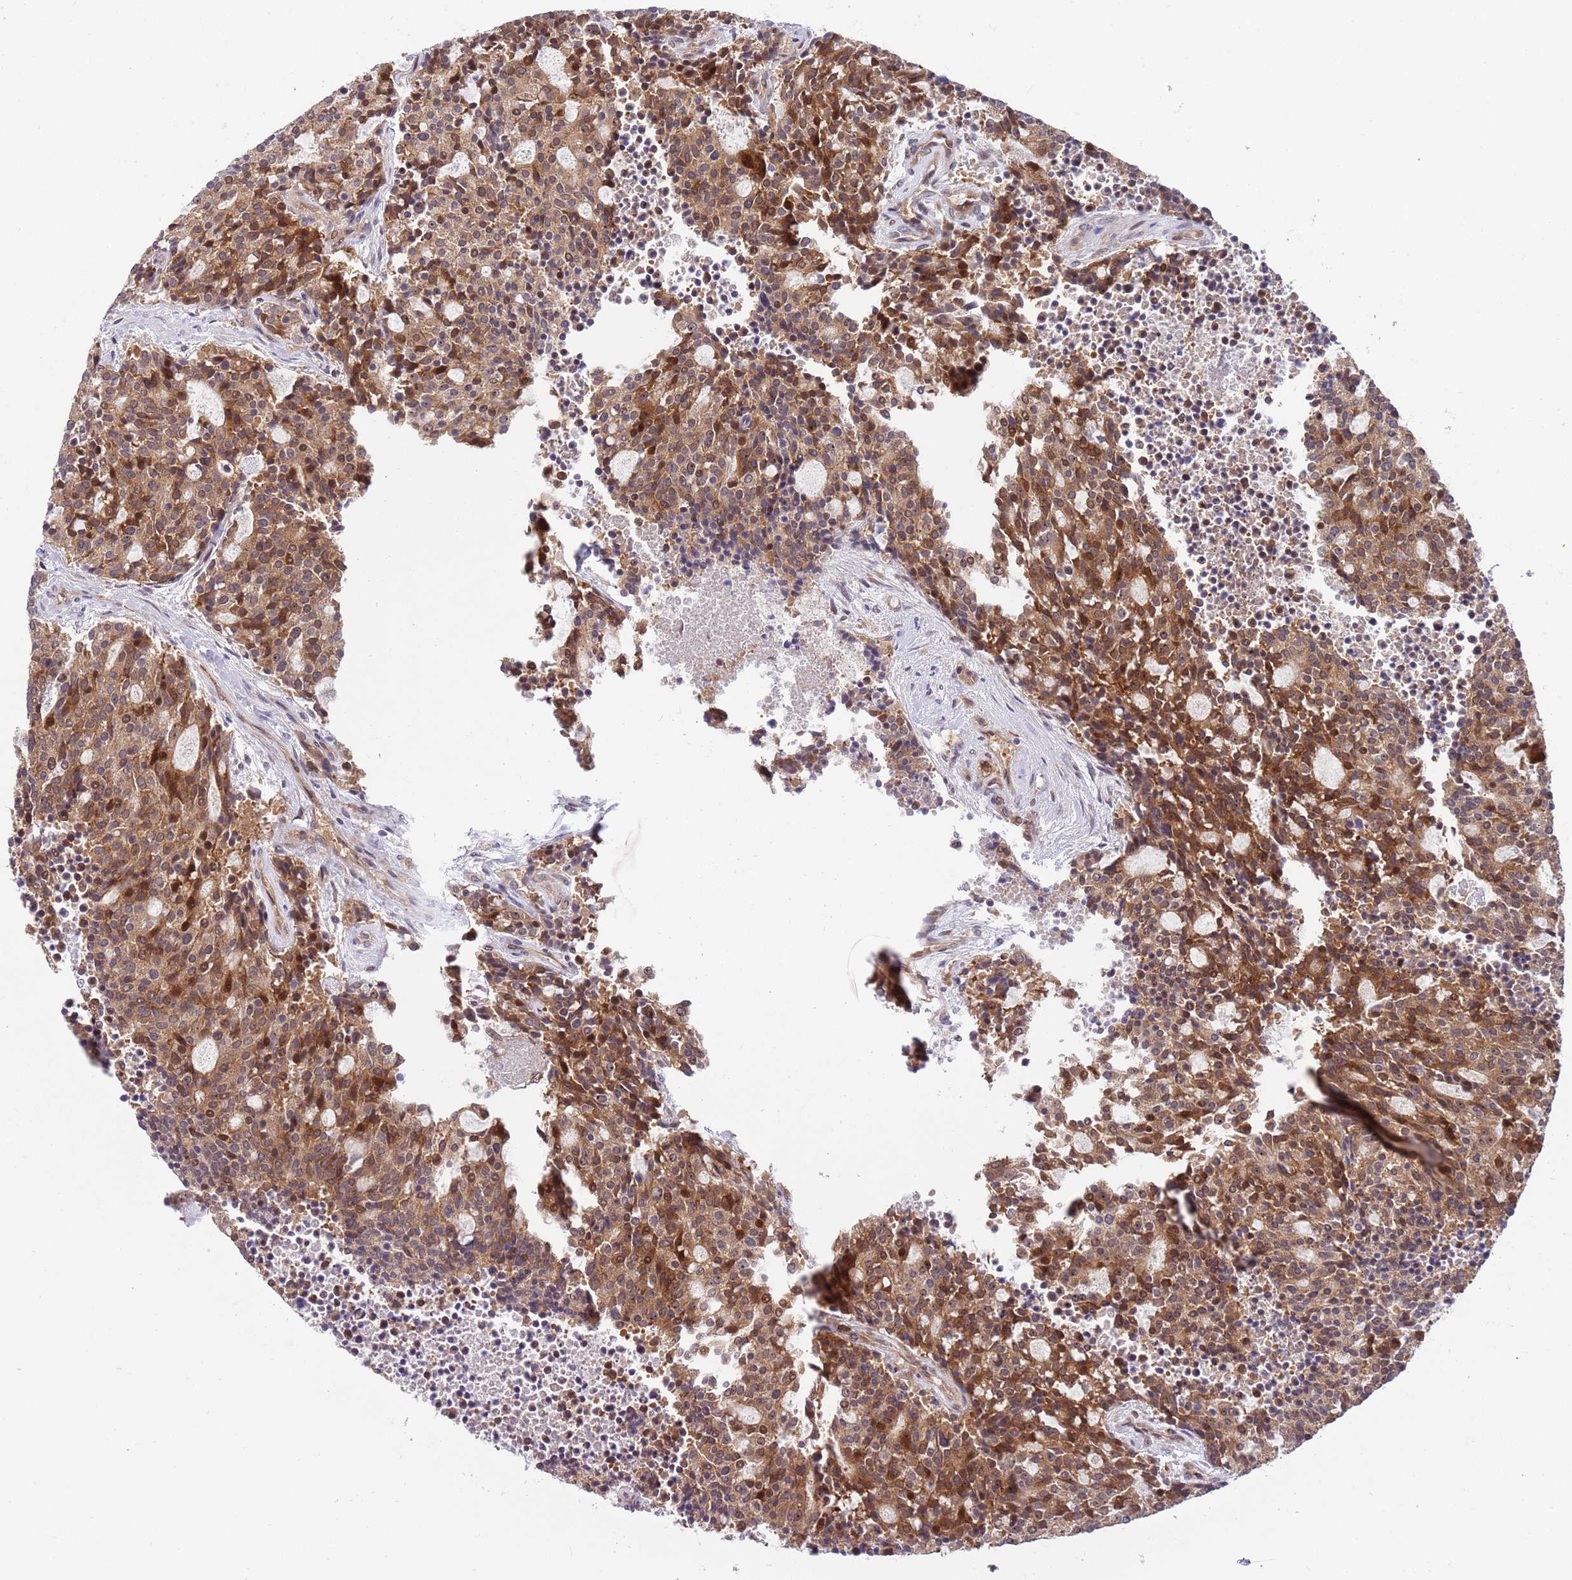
{"staining": {"intensity": "strong", "quantity": ">75%", "location": "cytoplasmic/membranous,nuclear"}, "tissue": "carcinoid", "cell_type": "Tumor cells", "image_type": "cancer", "snomed": [{"axis": "morphology", "description": "Carcinoid, malignant, NOS"}, {"axis": "topography", "description": "Pancreas"}], "caption": "Immunohistochemical staining of human carcinoid reveals high levels of strong cytoplasmic/membranous and nuclear positivity in approximately >75% of tumor cells.", "gene": "GGA1", "patient": {"sex": "female", "age": 54}}